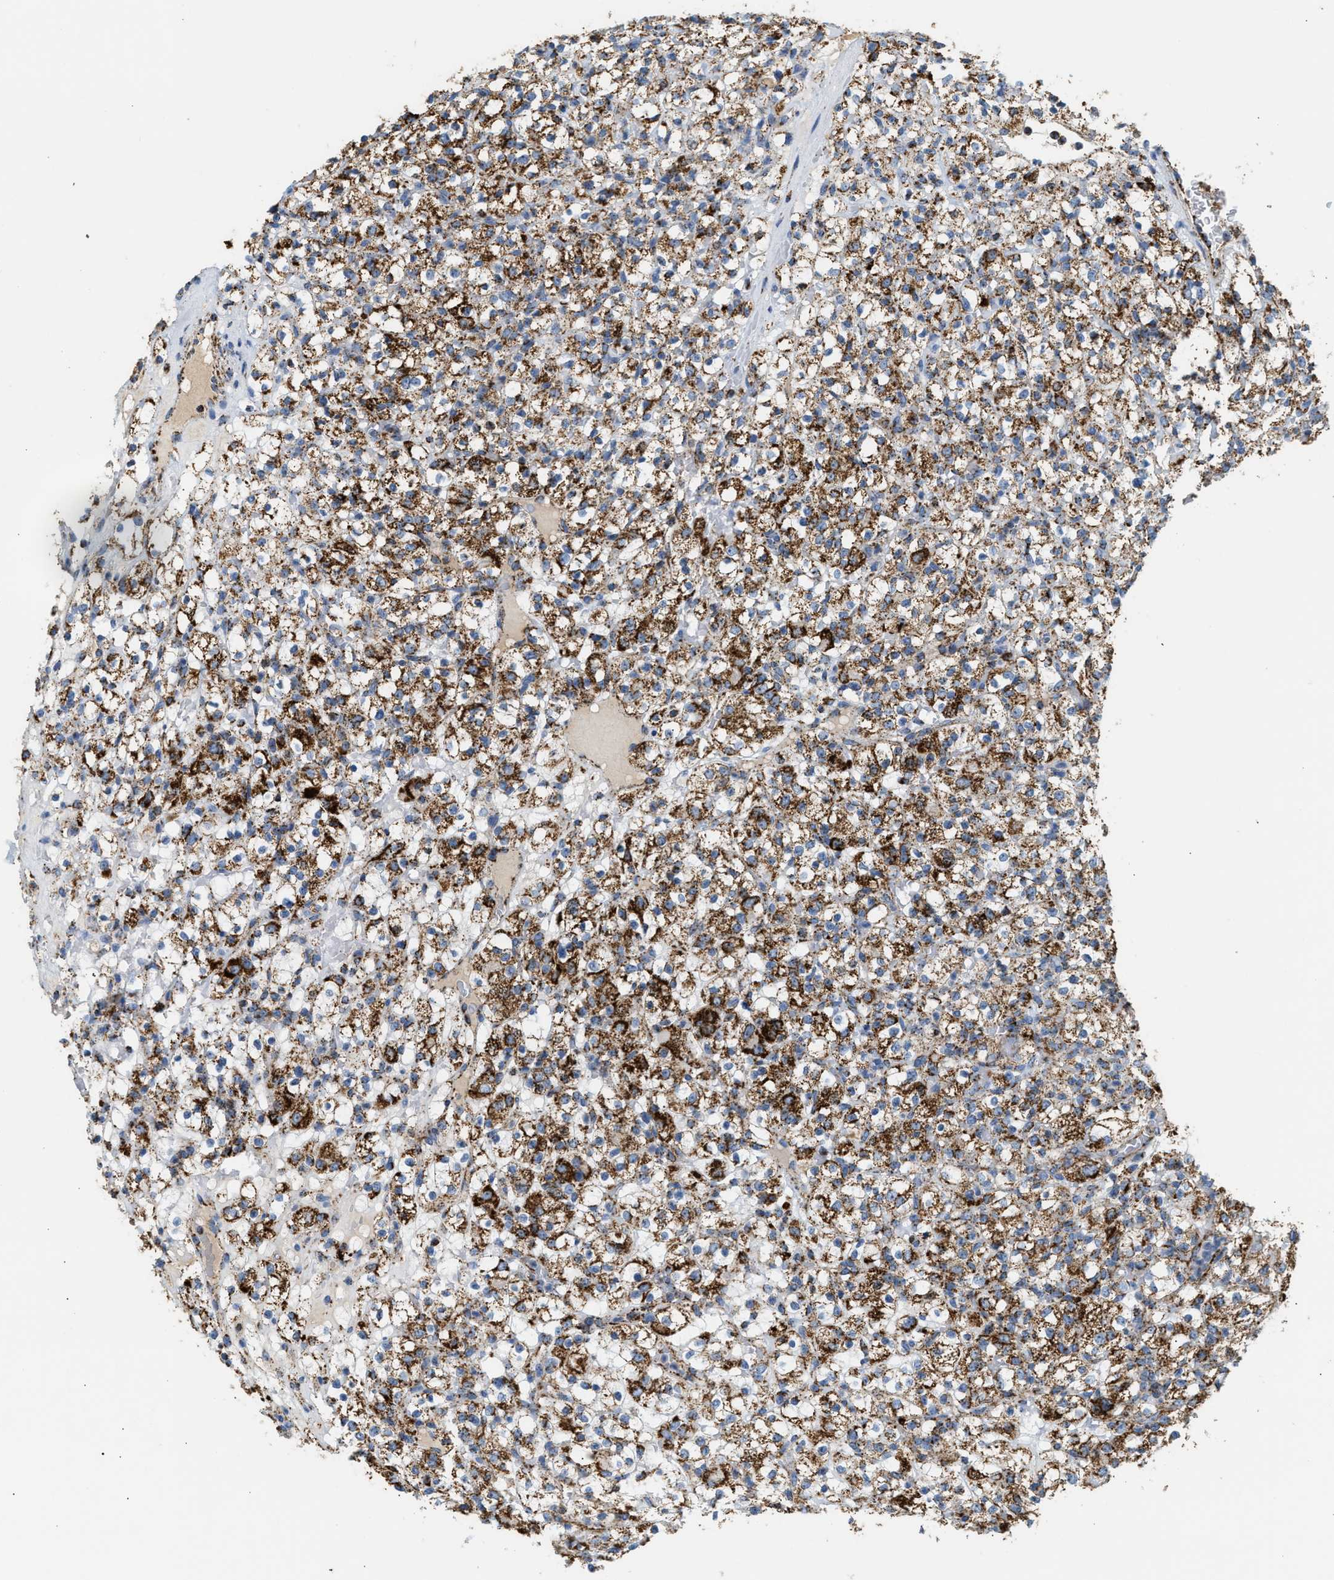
{"staining": {"intensity": "strong", "quantity": ">75%", "location": "cytoplasmic/membranous"}, "tissue": "renal cancer", "cell_type": "Tumor cells", "image_type": "cancer", "snomed": [{"axis": "morphology", "description": "Normal tissue, NOS"}, {"axis": "morphology", "description": "Adenocarcinoma, NOS"}, {"axis": "topography", "description": "Kidney"}], "caption": "A brown stain highlights strong cytoplasmic/membranous expression of a protein in renal cancer tumor cells.", "gene": "OGDH", "patient": {"sex": "female", "age": 72}}